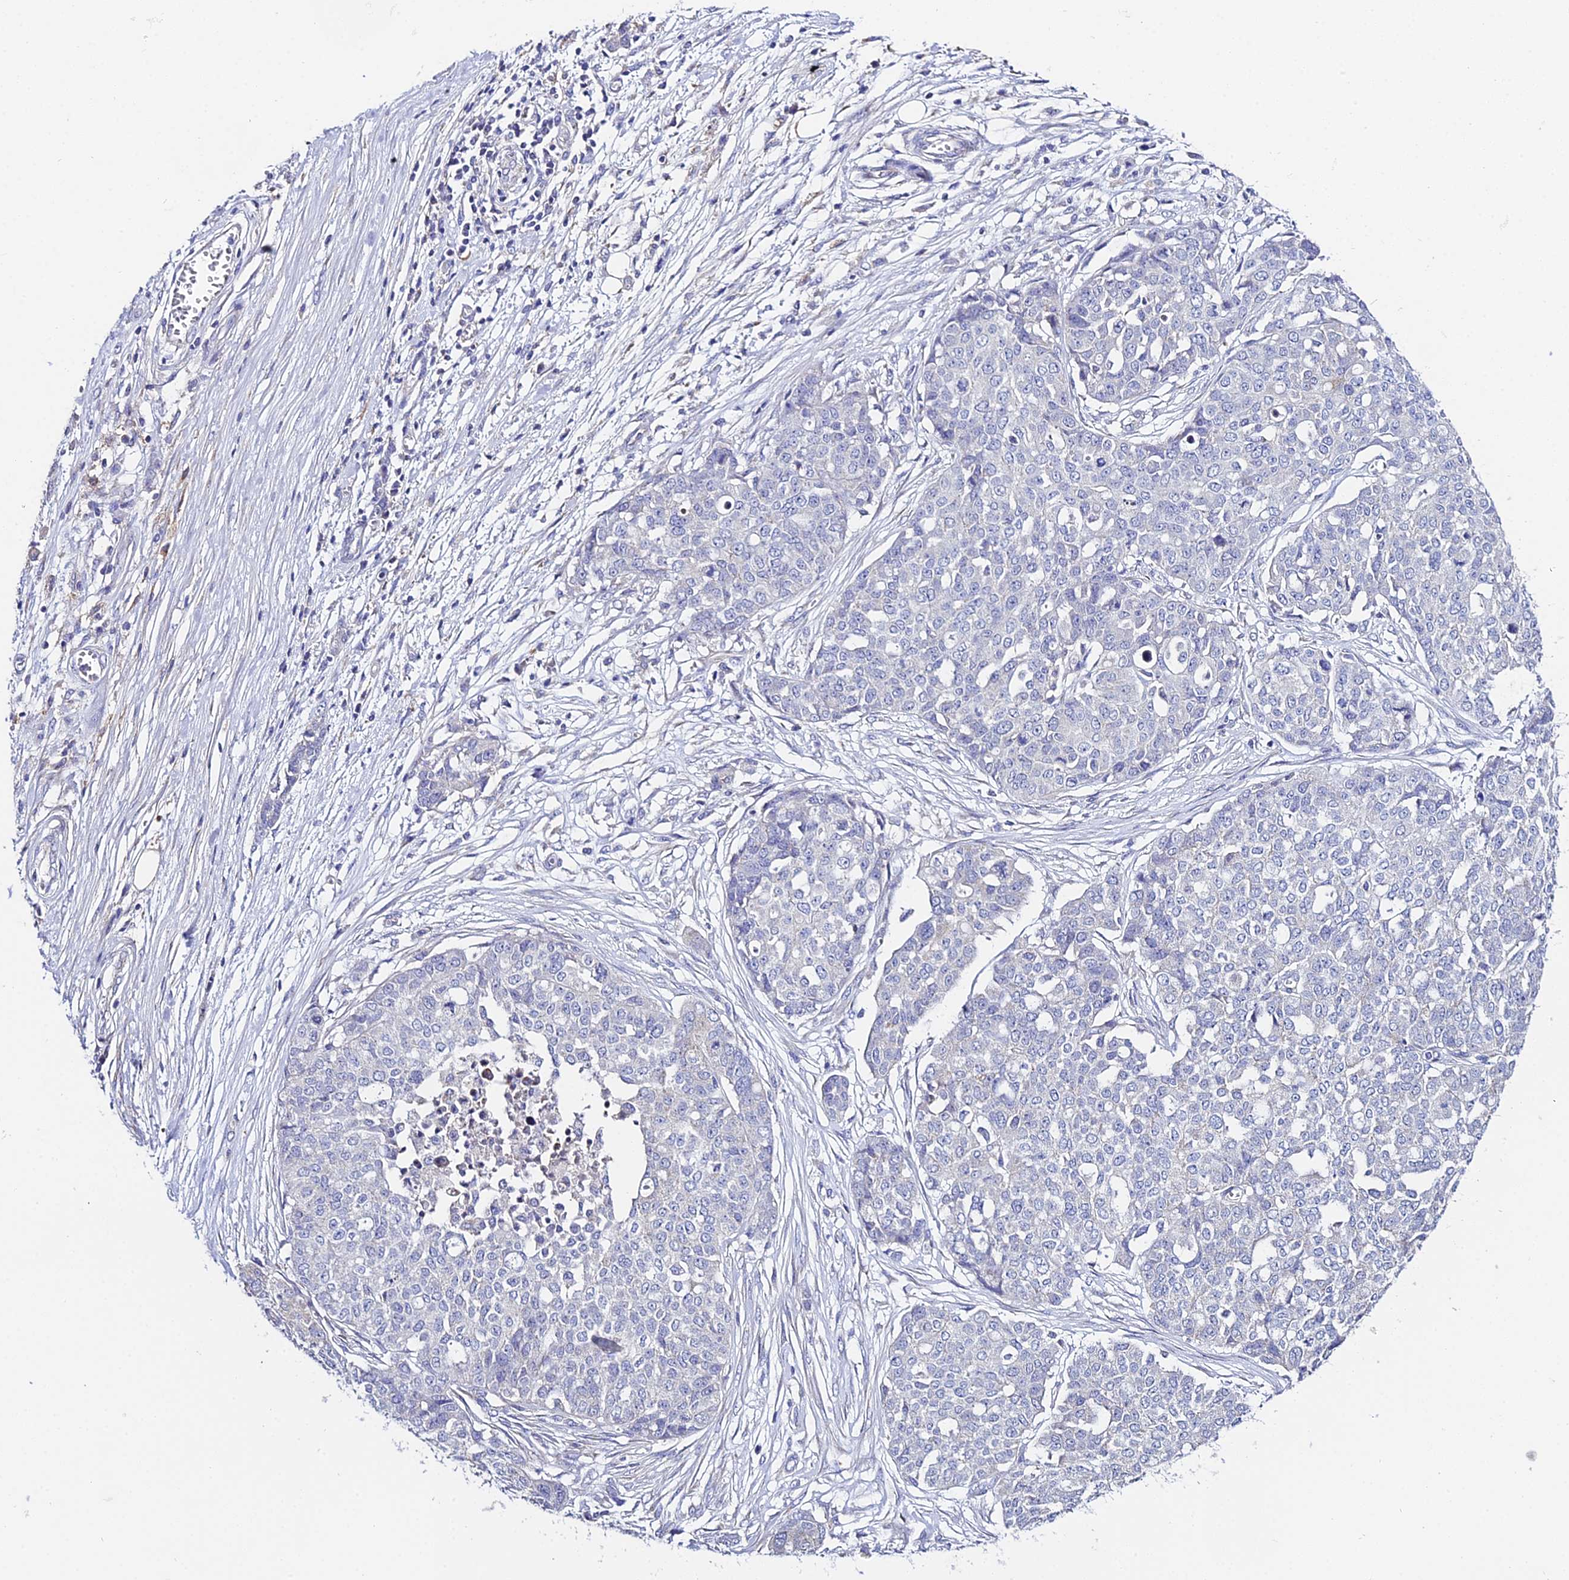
{"staining": {"intensity": "negative", "quantity": "none", "location": "none"}, "tissue": "ovarian cancer", "cell_type": "Tumor cells", "image_type": "cancer", "snomed": [{"axis": "morphology", "description": "Cystadenocarcinoma, serous, NOS"}, {"axis": "topography", "description": "Soft tissue"}, {"axis": "topography", "description": "Ovary"}], "caption": "This is a micrograph of immunohistochemistry (IHC) staining of ovarian serous cystadenocarcinoma, which shows no positivity in tumor cells.", "gene": "PPP2R2C", "patient": {"sex": "female", "age": 57}}